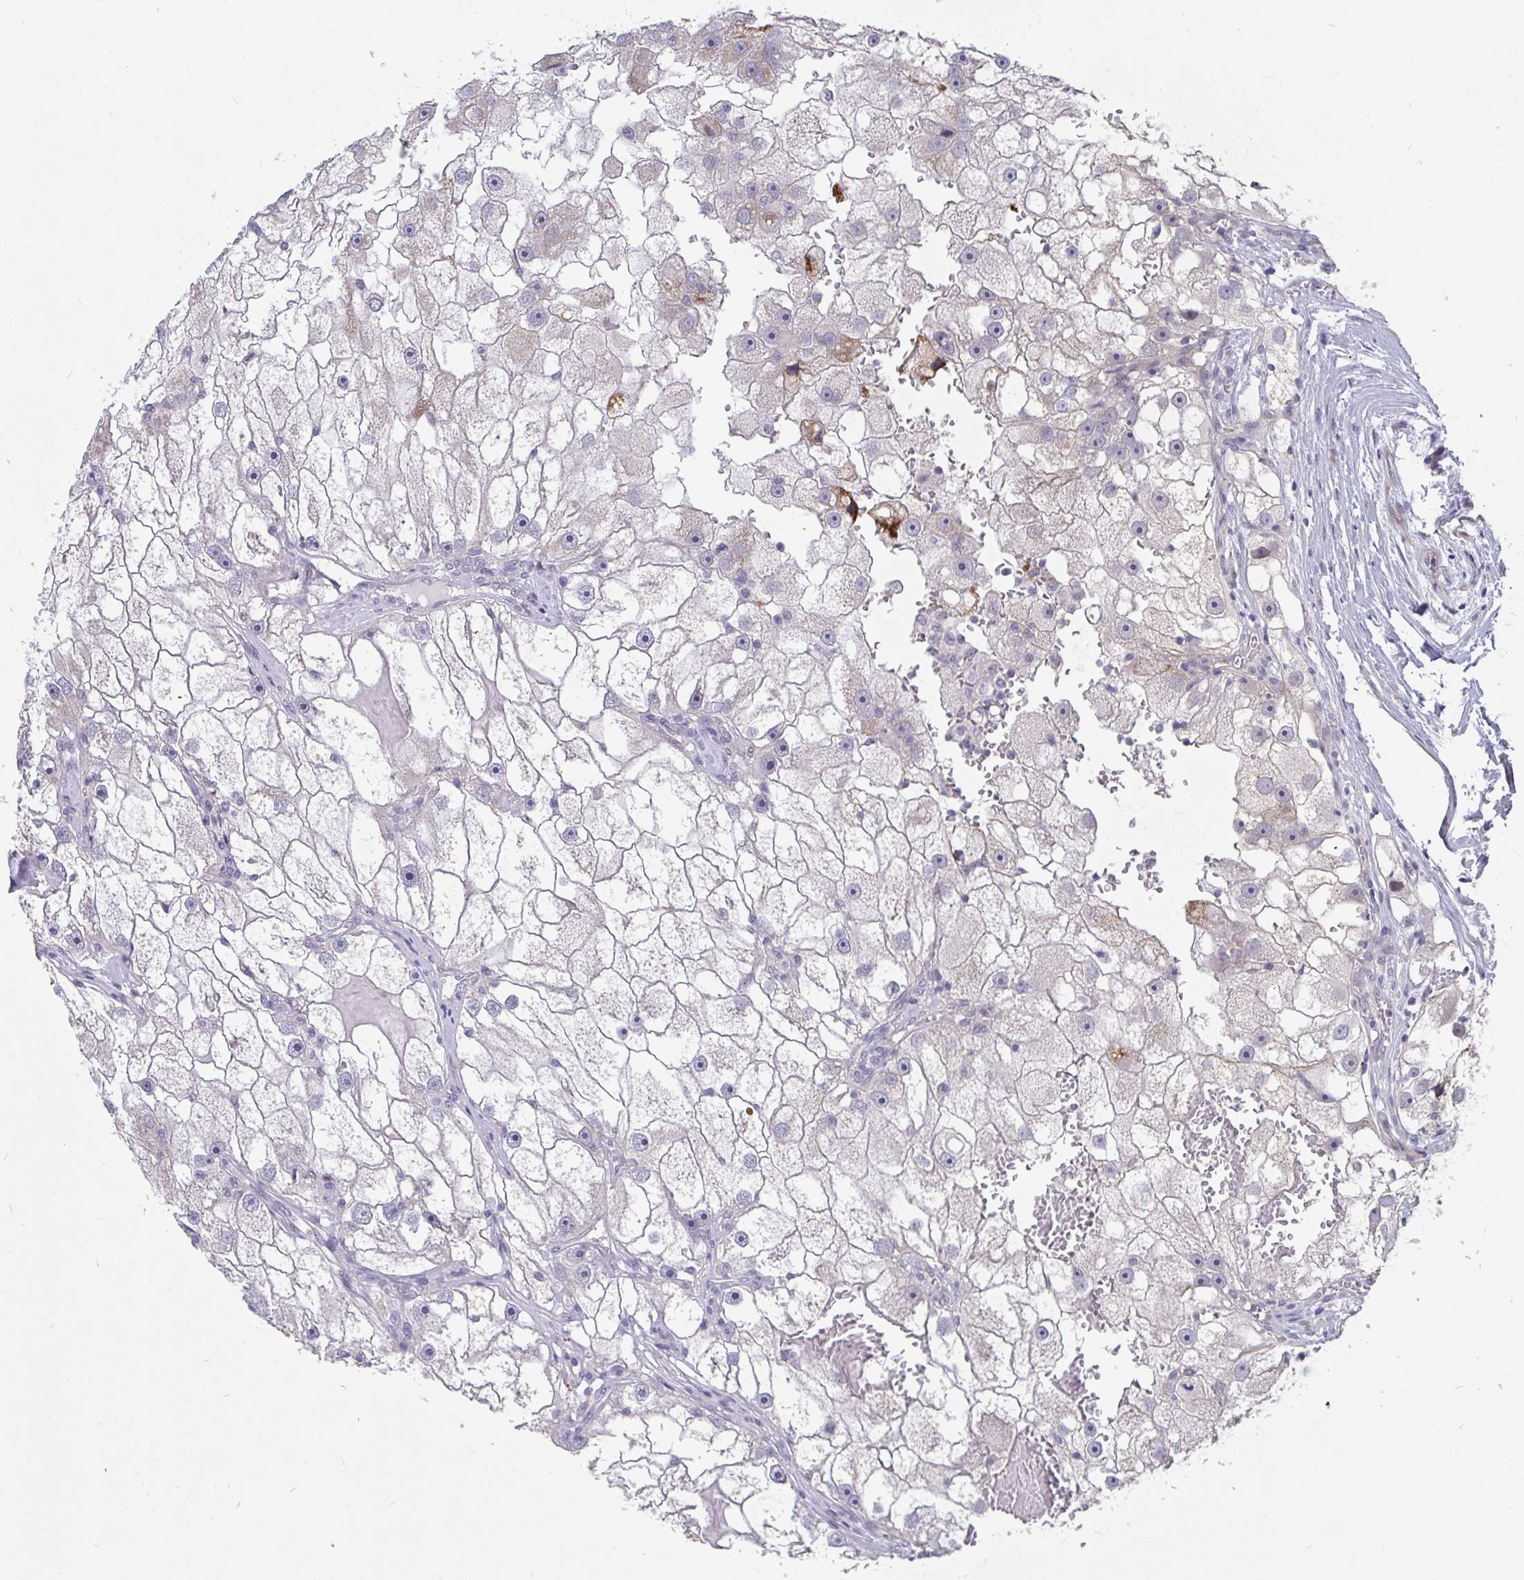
{"staining": {"intensity": "negative", "quantity": "none", "location": "none"}, "tissue": "renal cancer", "cell_type": "Tumor cells", "image_type": "cancer", "snomed": [{"axis": "morphology", "description": "Adenocarcinoma, NOS"}, {"axis": "topography", "description": "Kidney"}], "caption": "Immunohistochemistry (IHC) micrograph of human renal cancer stained for a protein (brown), which reveals no staining in tumor cells.", "gene": "FAM156B", "patient": {"sex": "male", "age": 63}}